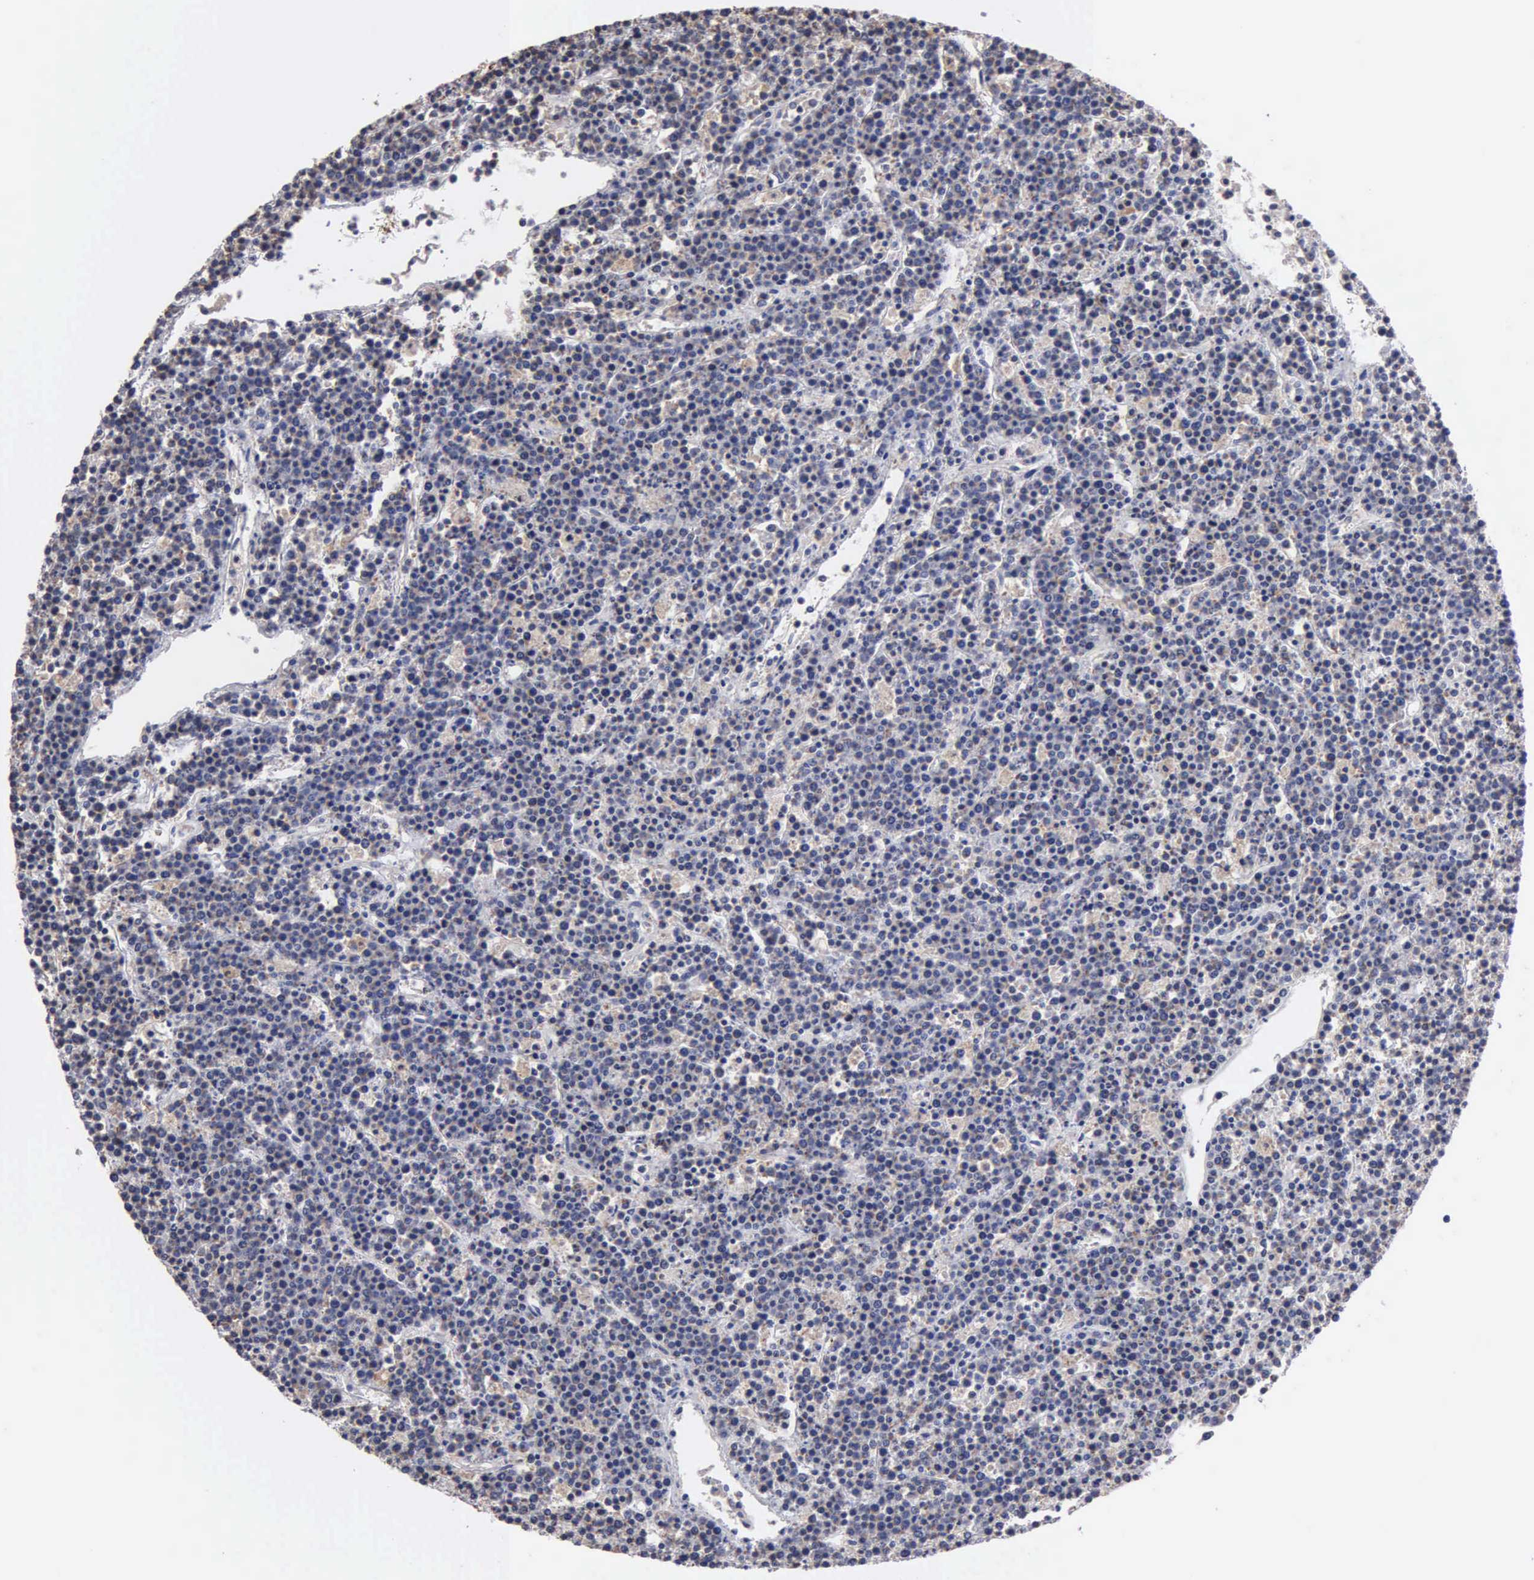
{"staining": {"intensity": "negative", "quantity": "none", "location": "none"}, "tissue": "lymphoma", "cell_type": "Tumor cells", "image_type": "cancer", "snomed": [{"axis": "morphology", "description": "Malignant lymphoma, non-Hodgkin's type, High grade"}, {"axis": "topography", "description": "Ovary"}], "caption": "DAB immunohistochemical staining of human malignant lymphoma, non-Hodgkin's type (high-grade) demonstrates no significant staining in tumor cells.", "gene": "PTGS2", "patient": {"sex": "female", "age": 56}}